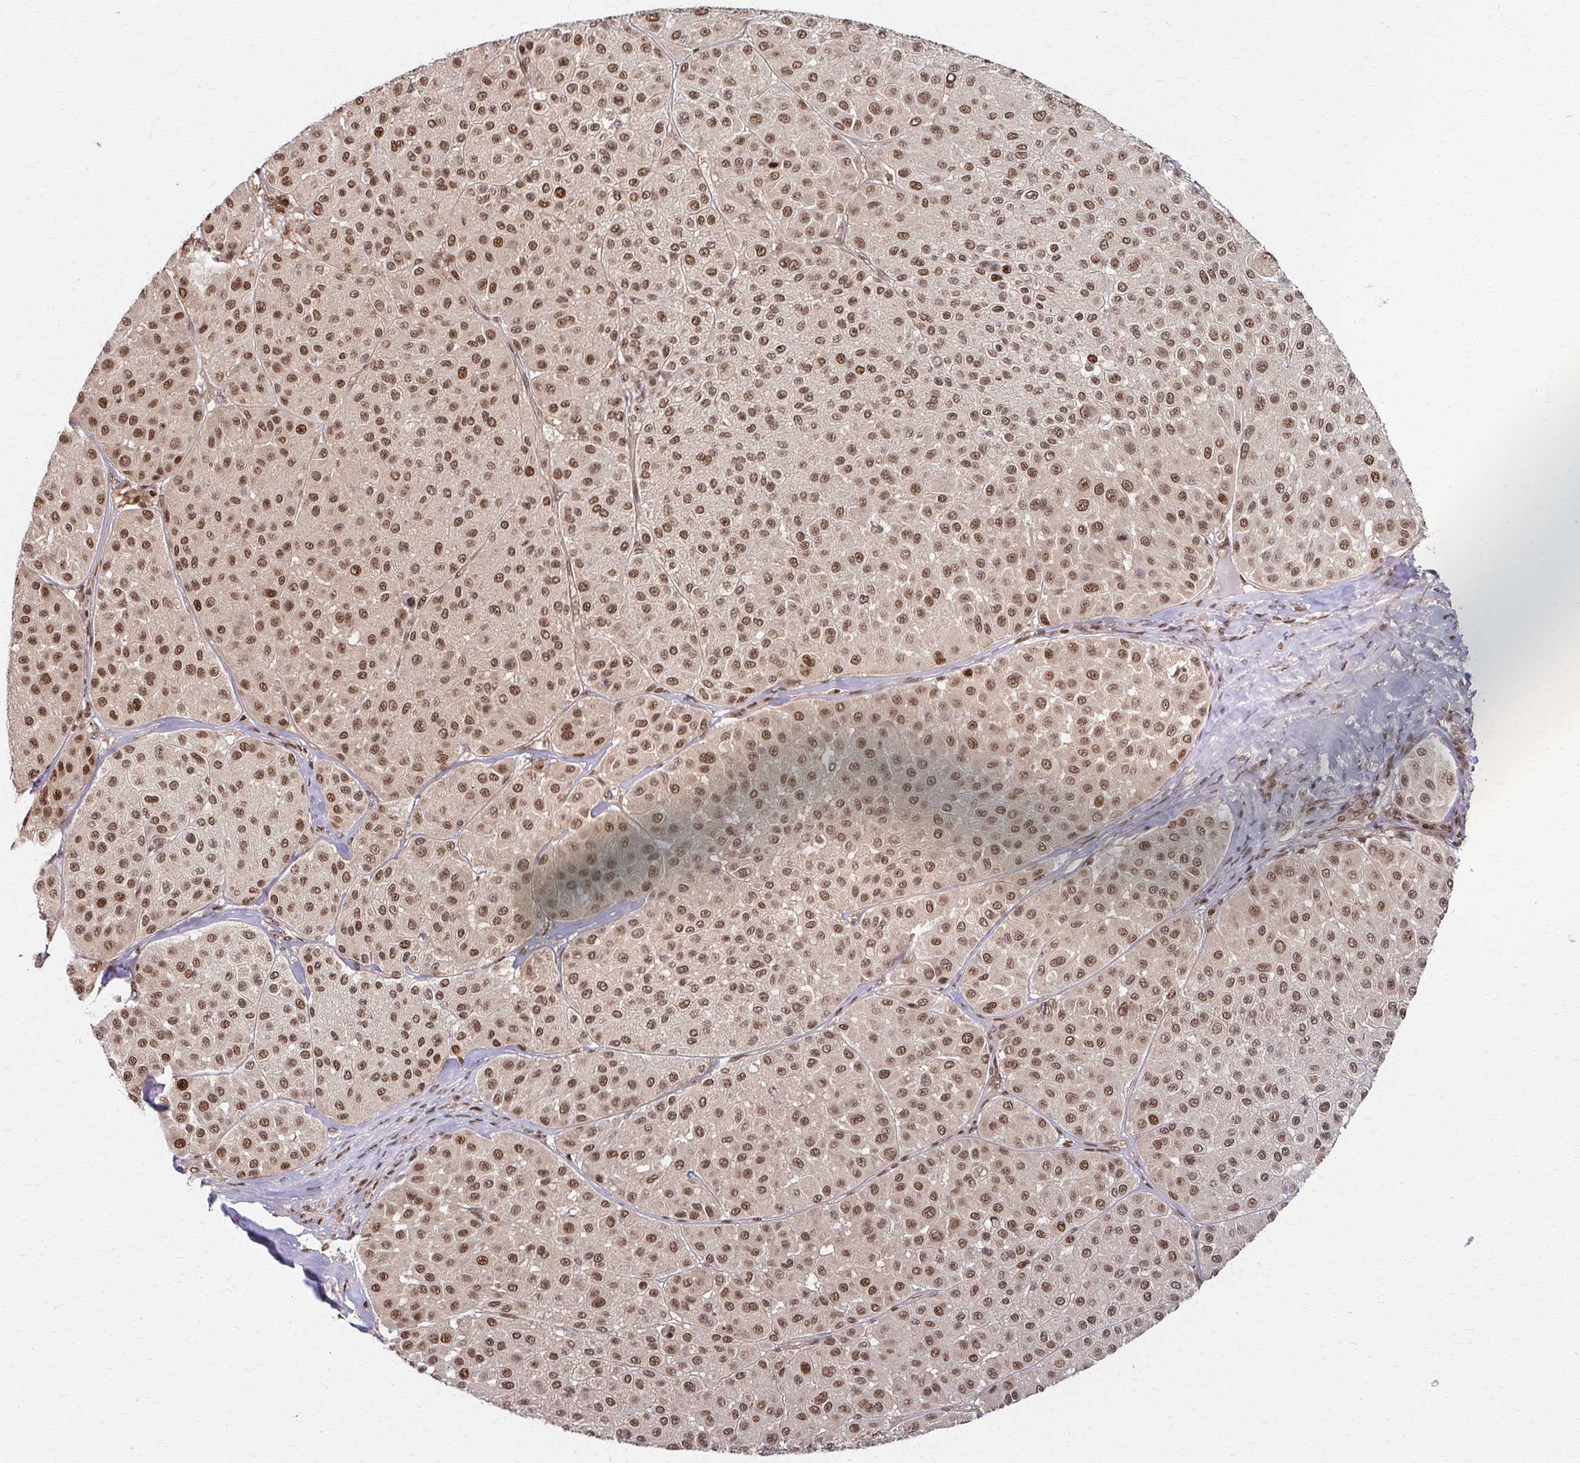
{"staining": {"intensity": "moderate", "quantity": ">75%", "location": "nuclear"}, "tissue": "melanoma", "cell_type": "Tumor cells", "image_type": "cancer", "snomed": [{"axis": "morphology", "description": "Malignant melanoma, Metastatic site"}, {"axis": "topography", "description": "Smooth muscle"}], "caption": "Malignant melanoma (metastatic site) stained for a protein (brown) shows moderate nuclear positive expression in approximately >75% of tumor cells.", "gene": "PSMD7", "patient": {"sex": "male", "age": 41}}